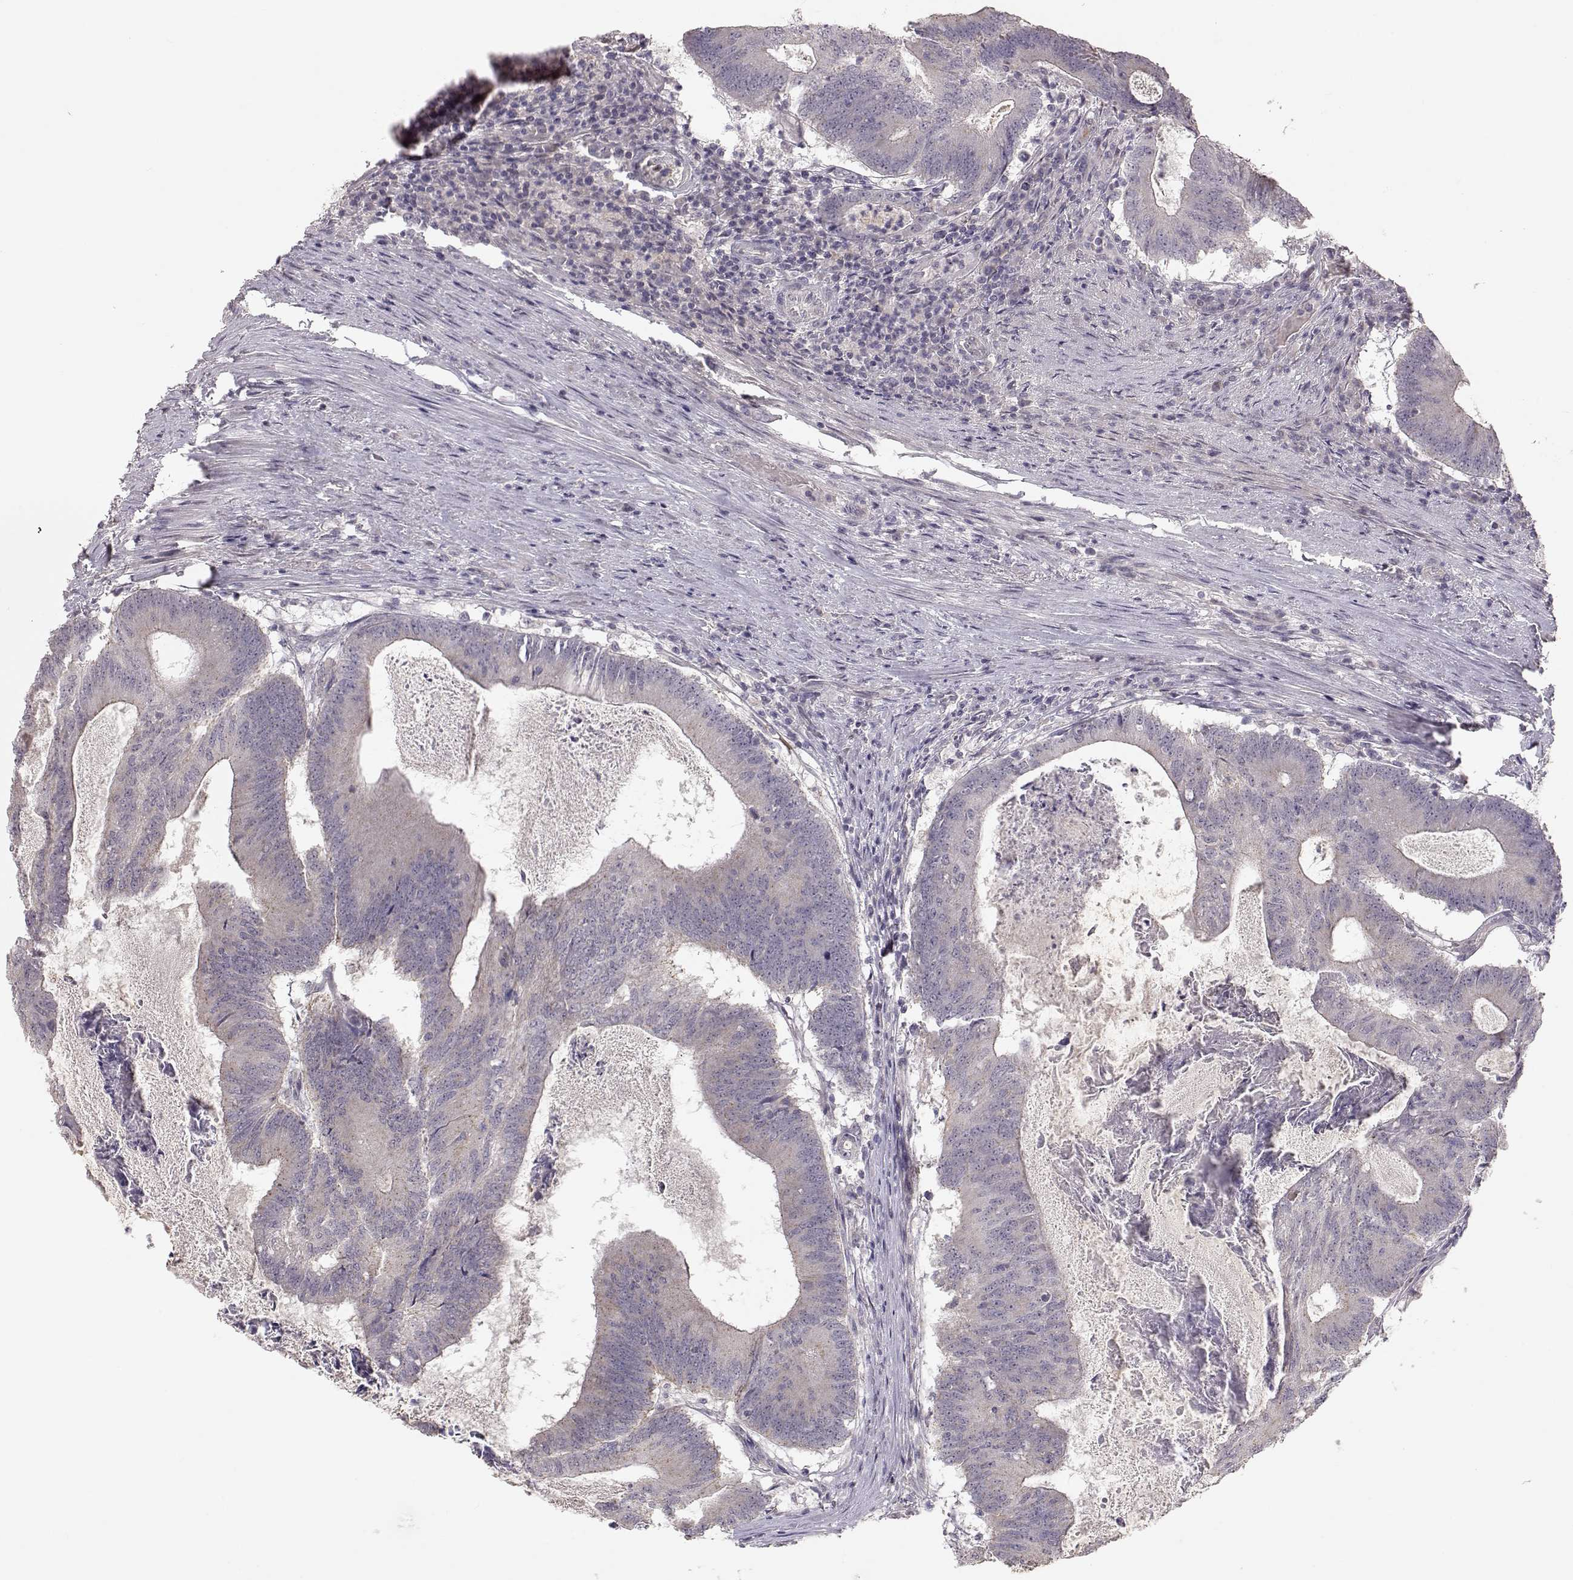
{"staining": {"intensity": "negative", "quantity": "none", "location": "none"}, "tissue": "colorectal cancer", "cell_type": "Tumor cells", "image_type": "cancer", "snomed": [{"axis": "morphology", "description": "Adenocarcinoma, NOS"}, {"axis": "topography", "description": "Colon"}], "caption": "A high-resolution micrograph shows immunohistochemistry (IHC) staining of colorectal adenocarcinoma, which reveals no significant expression in tumor cells.", "gene": "PNMT", "patient": {"sex": "female", "age": 70}}